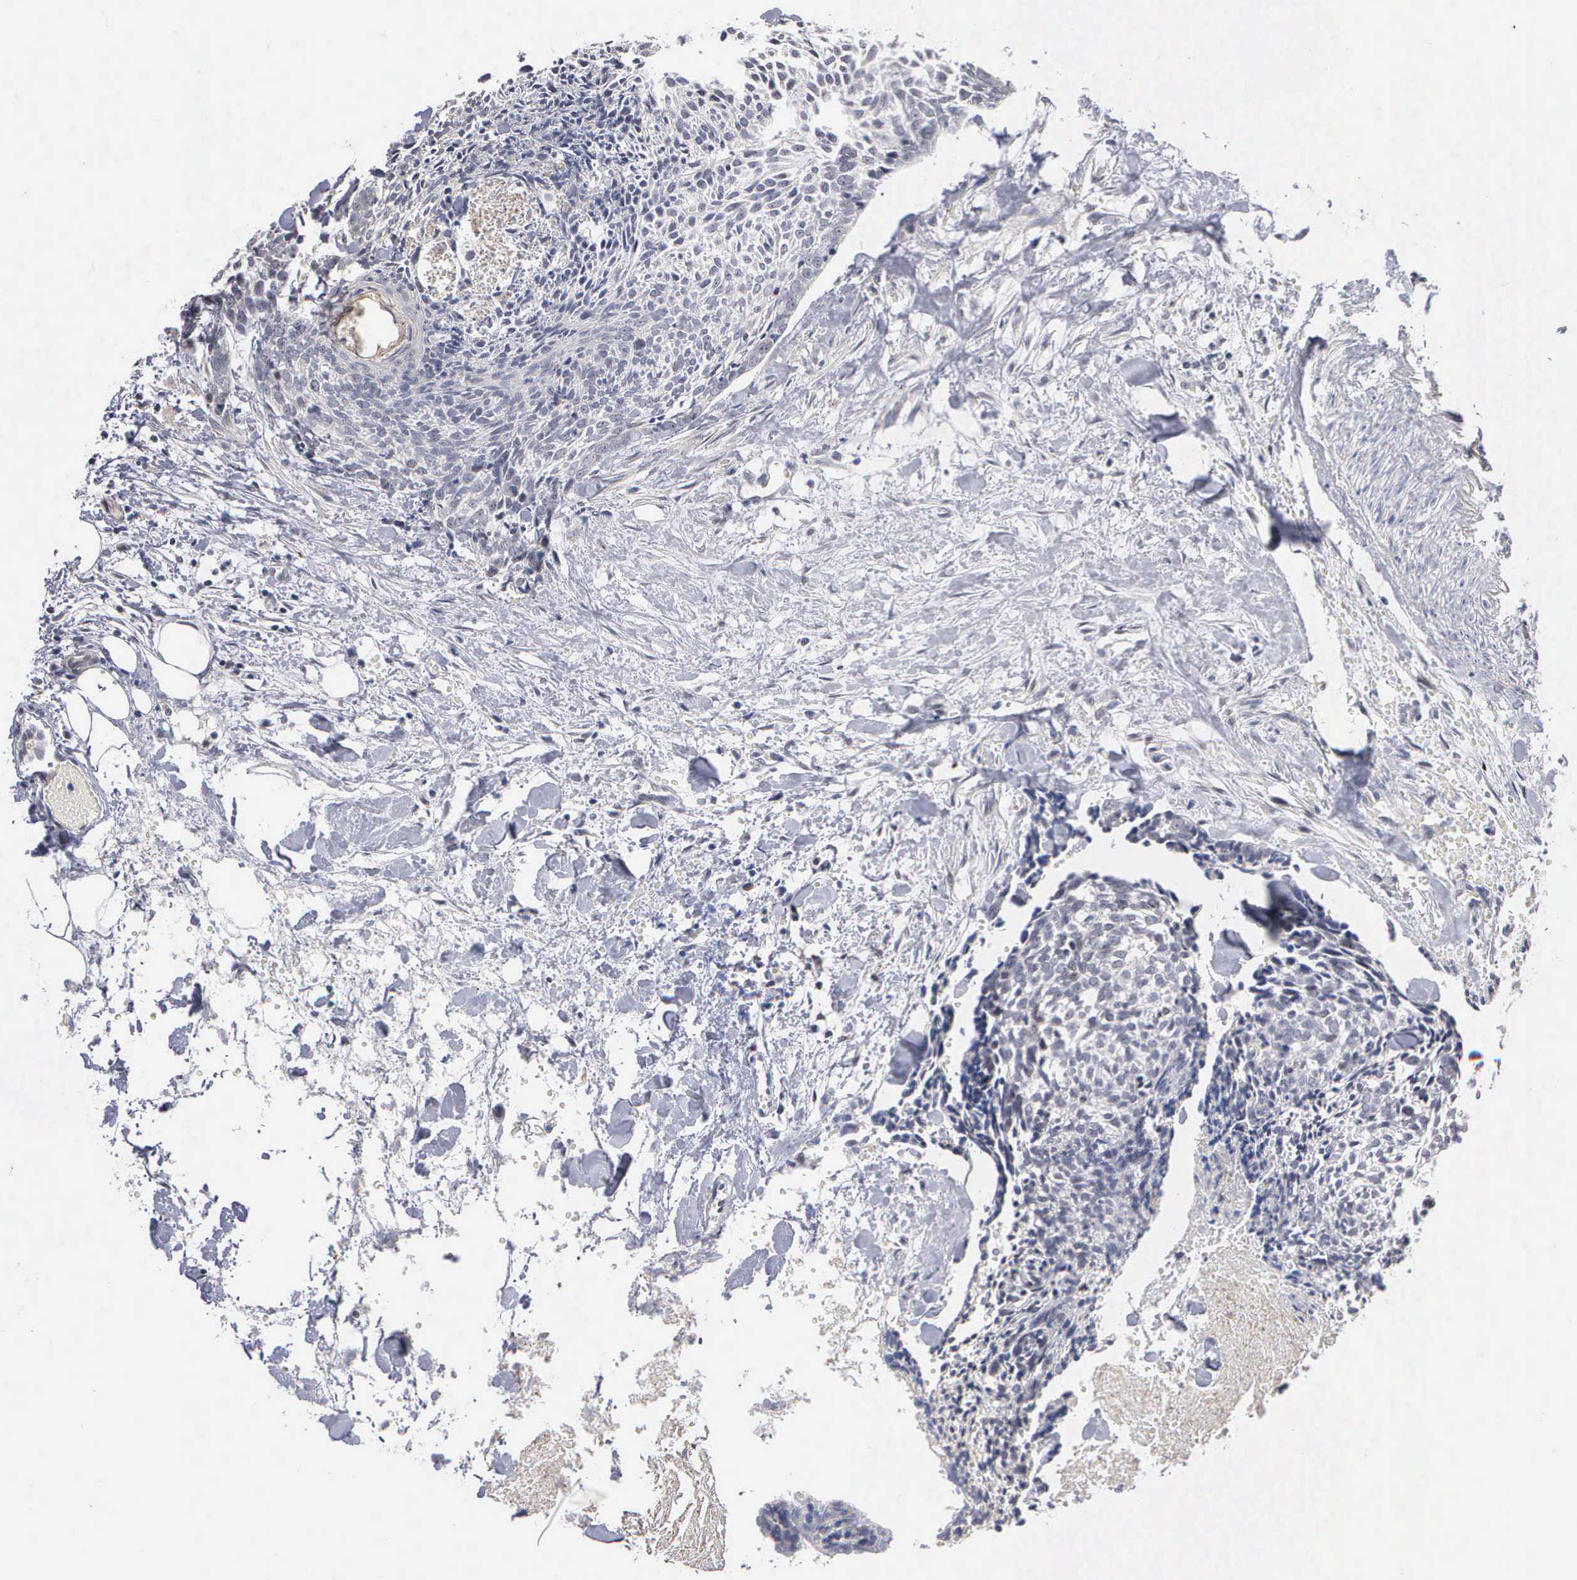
{"staining": {"intensity": "negative", "quantity": "none", "location": "none"}, "tissue": "head and neck cancer", "cell_type": "Tumor cells", "image_type": "cancer", "snomed": [{"axis": "morphology", "description": "Squamous cell carcinoma, NOS"}, {"axis": "topography", "description": "Salivary gland"}, {"axis": "topography", "description": "Head-Neck"}], "caption": "Histopathology image shows no significant protein positivity in tumor cells of head and neck cancer. (DAB immunohistochemistry (IHC), high magnification).", "gene": "KDM6A", "patient": {"sex": "male", "age": 70}}